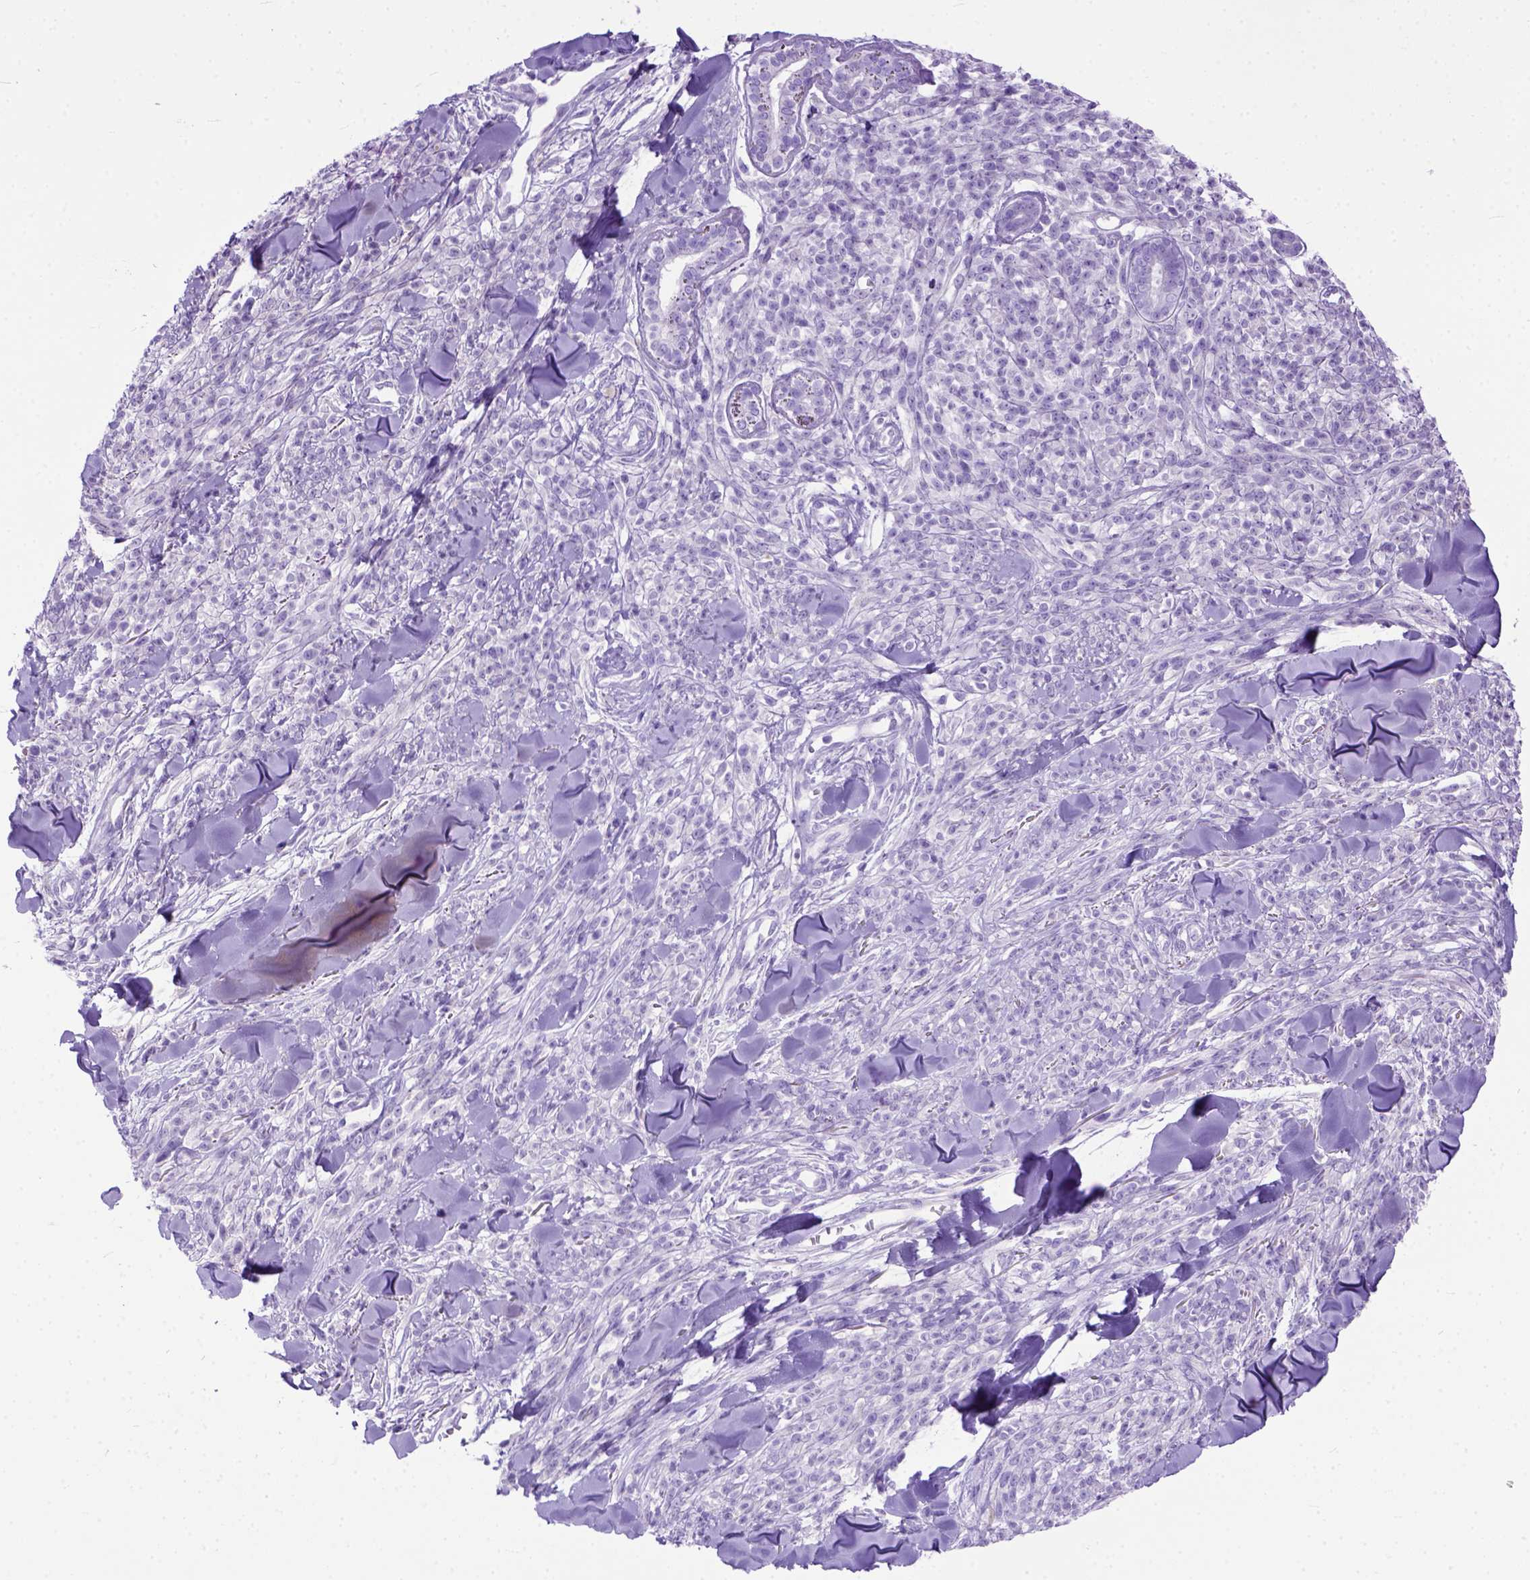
{"staining": {"intensity": "negative", "quantity": "none", "location": "none"}, "tissue": "melanoma", "cell_type": "Tumor cells", "image_type": "cancer", "snomed": [{"axis": "morphology", "description": "Malignant melanoma, NOS"}, {"axis": "topography", "description": "Skin"}, {"axis": "topography", "description": "Skin of trunk"}], "caption": "This is an immunohistochemistry (IHC) photomicrograph of malignant melanoma. There is no expression in tumor cells.", "gene": "ODAD3", "patient": {"sex": "male", "age": 74}}